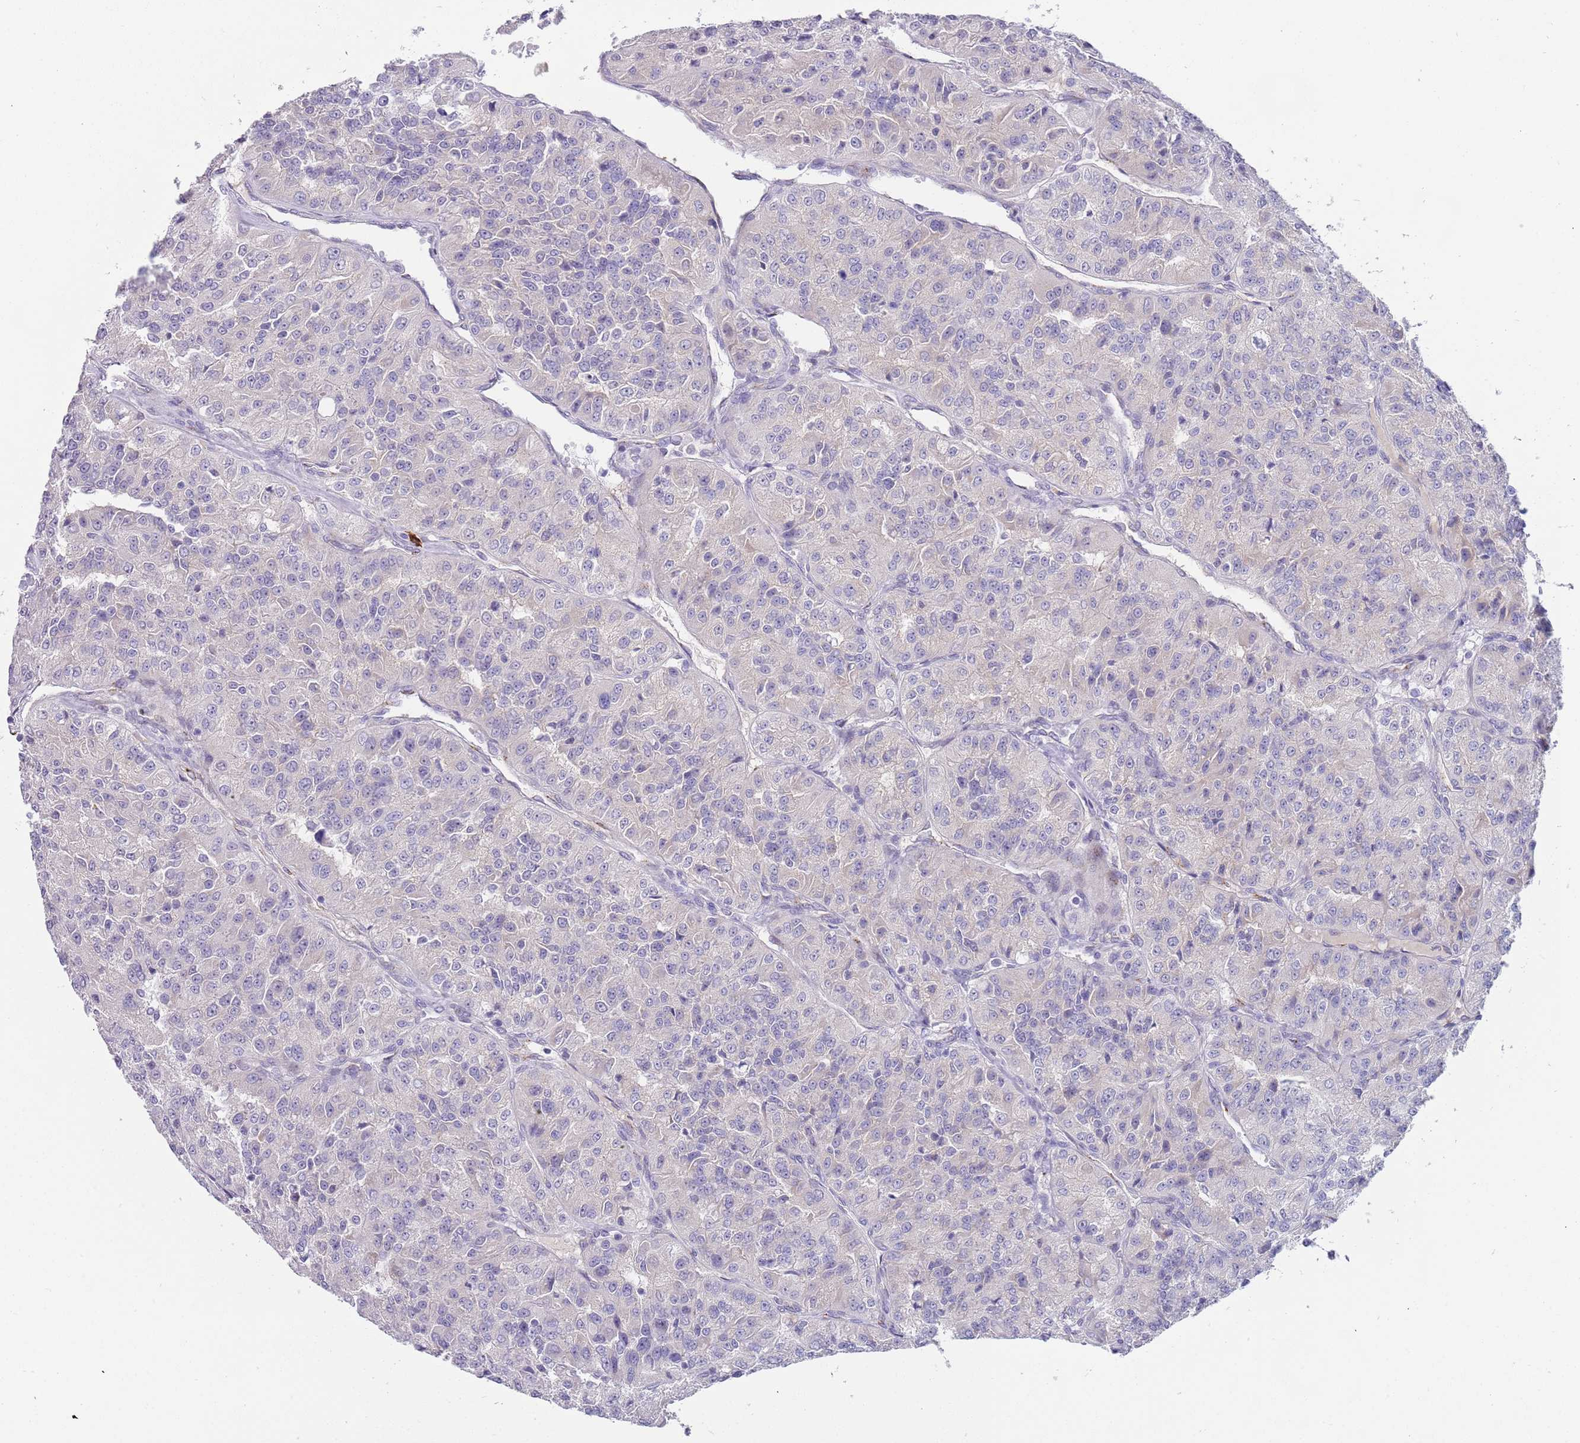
{"staining": {"intensity": "negative", "quantity": "none", "location": "none"}, "tissue": "renal cancer", "cell_type": "Tumor cells", "image_type": "cancer", "snomed": [{"axis": "morphology", "description": "Adenocarcinoma, NOS"}, {"axis": "topography", "description": "Kidney"}], "caption": "An immunohistochemistry (IHC) photomicrograph of renal adenocarcinoma is shown. There is no staining in tumor cells of renal adenocarcinoma.", "gene": "TNRC6C", "patient": {"sex": "female", "age": 63}}